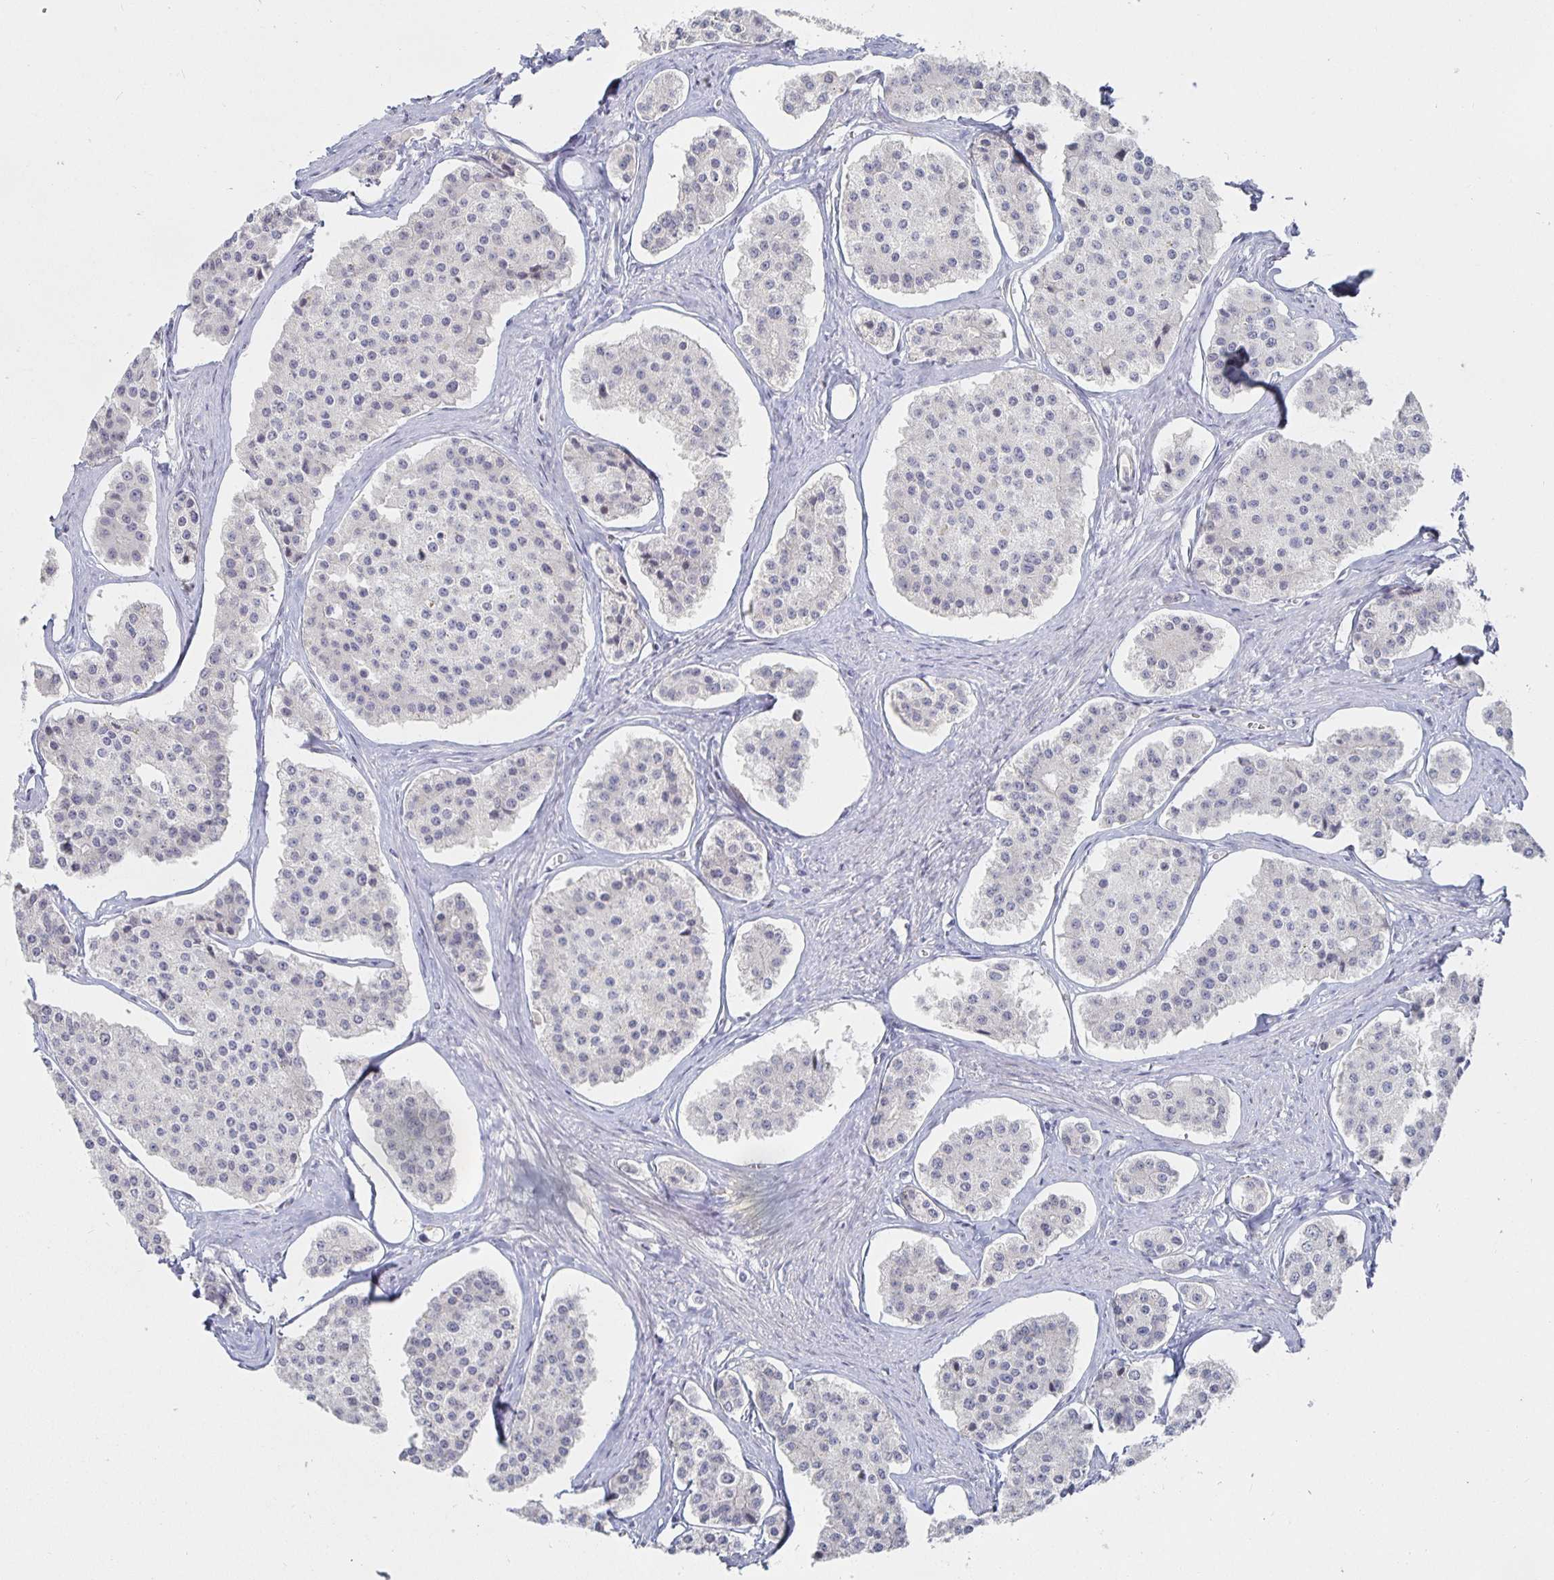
{"staining": {"intensity": "negative", "quantity": "none", "location": "none"}, "tissue": "carcinoid", "cell_type": "Tumor cells", "image_type": "cancer", "snomed": [{"axis": "morphology", "description": "Carcinoid, malignant, NOS"}, {"axis": "topography", "description": "Small intestine"}], "caption": "This is a histopathology image of IHC staining of carcinoid, which shows no staining in tumor cells. Brightfield microscopy of immunohistochemistry (IHC) stained with DAB (3,3'-diaminobenzidine) (brown) and hematoxylin (blue), captured at high magnification.", "gene": "S100G", "patient": {"sex": "female", "age": 65}}